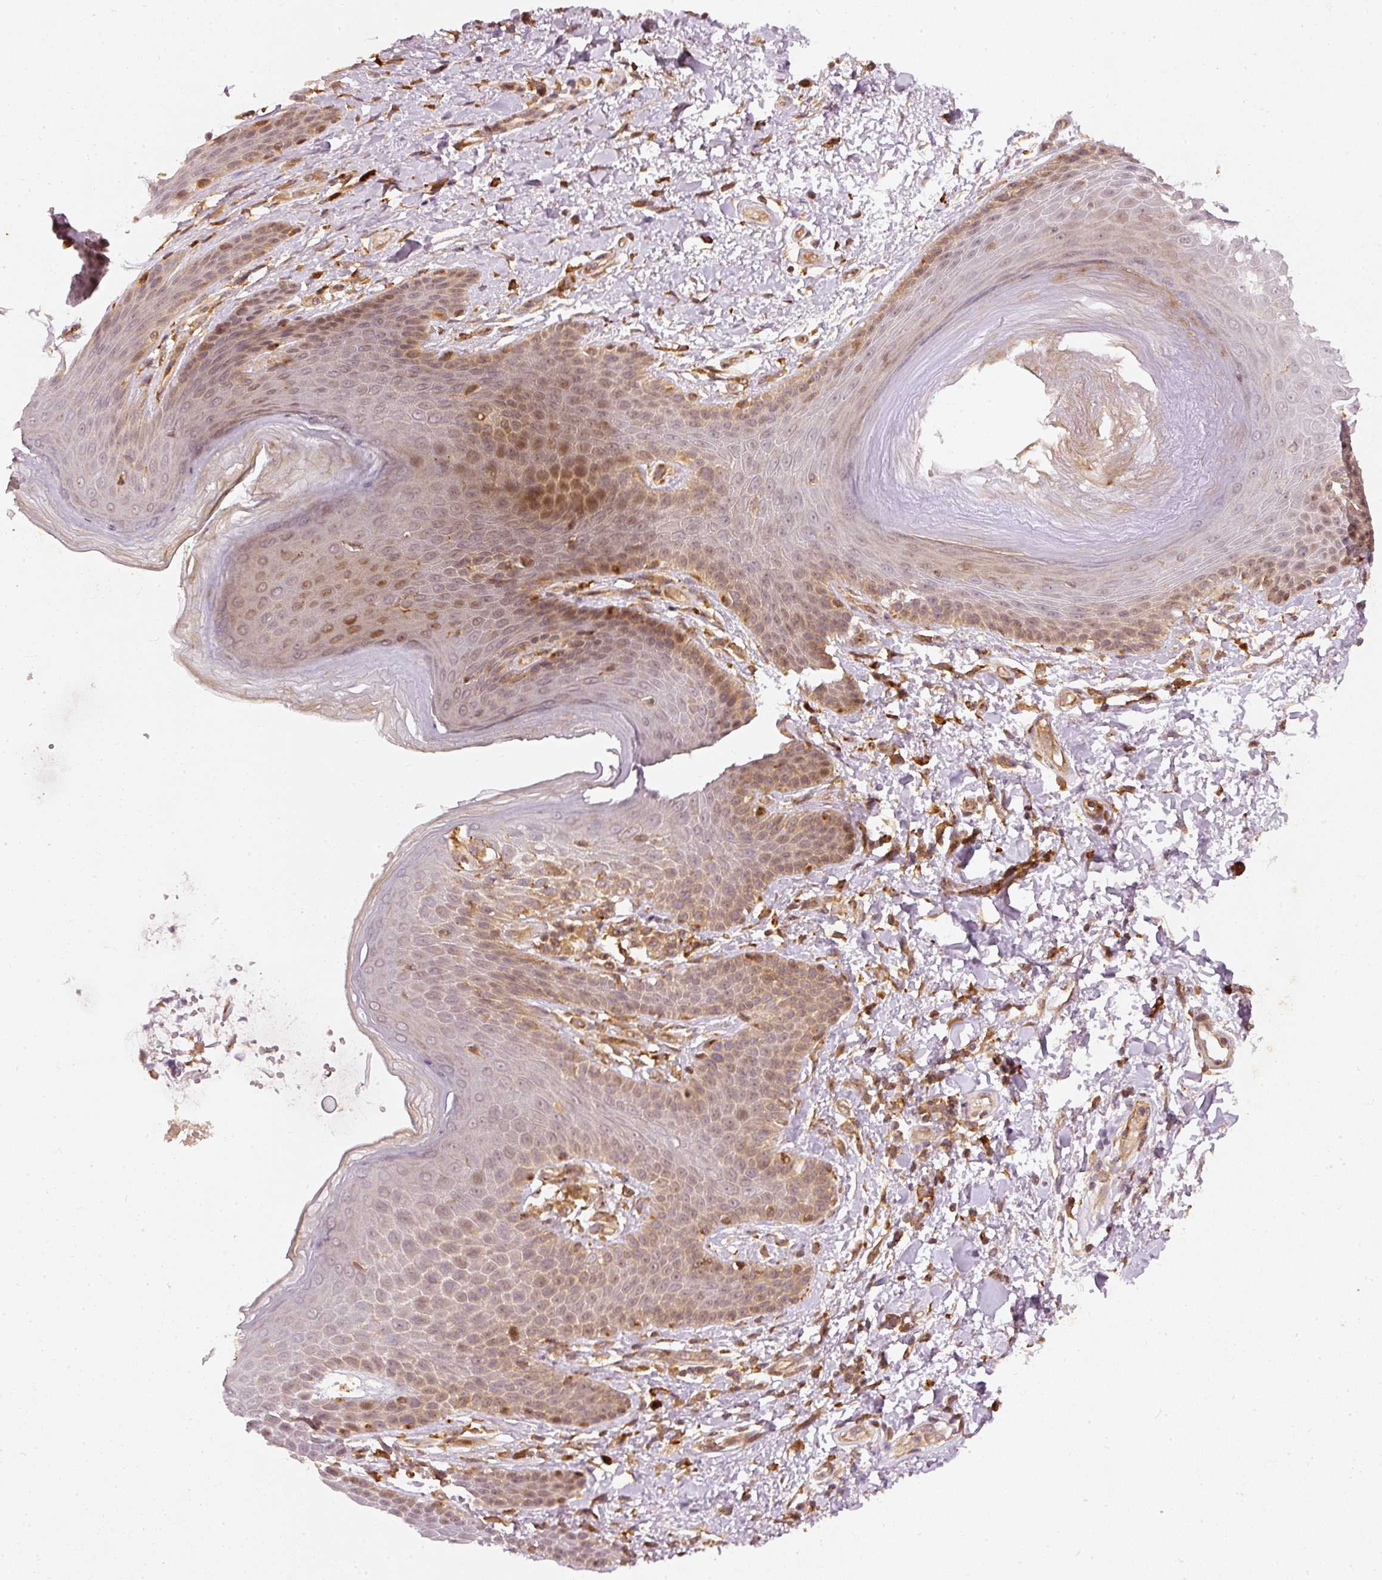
{"staining": {"intensity": "moderate", "quantity": "25%-75%", "location": "cytoplasmic/membranous,nuclear"}, "tissue": "skin", "cell_type": "Epidermal cells", "image_type": "normal", "snomed": [{"axis": "morphology", "description": "Normal tissue, NOS"}, {"axis": "topography", "description": "Peripheral nerve tissue"}], "caption": "A high-resolution micrograph shows immunohistochemistry staining of unremarkable skin, which exhibits moderate cytoplasmic/membranous,nuclear positivity in approximately 25%-75% of epidermal cells. The protein is shown in brown color, while the nuclei are stained blue.", "gene": "ZNF580", "patient": {"sex": "male", "age": 51}}